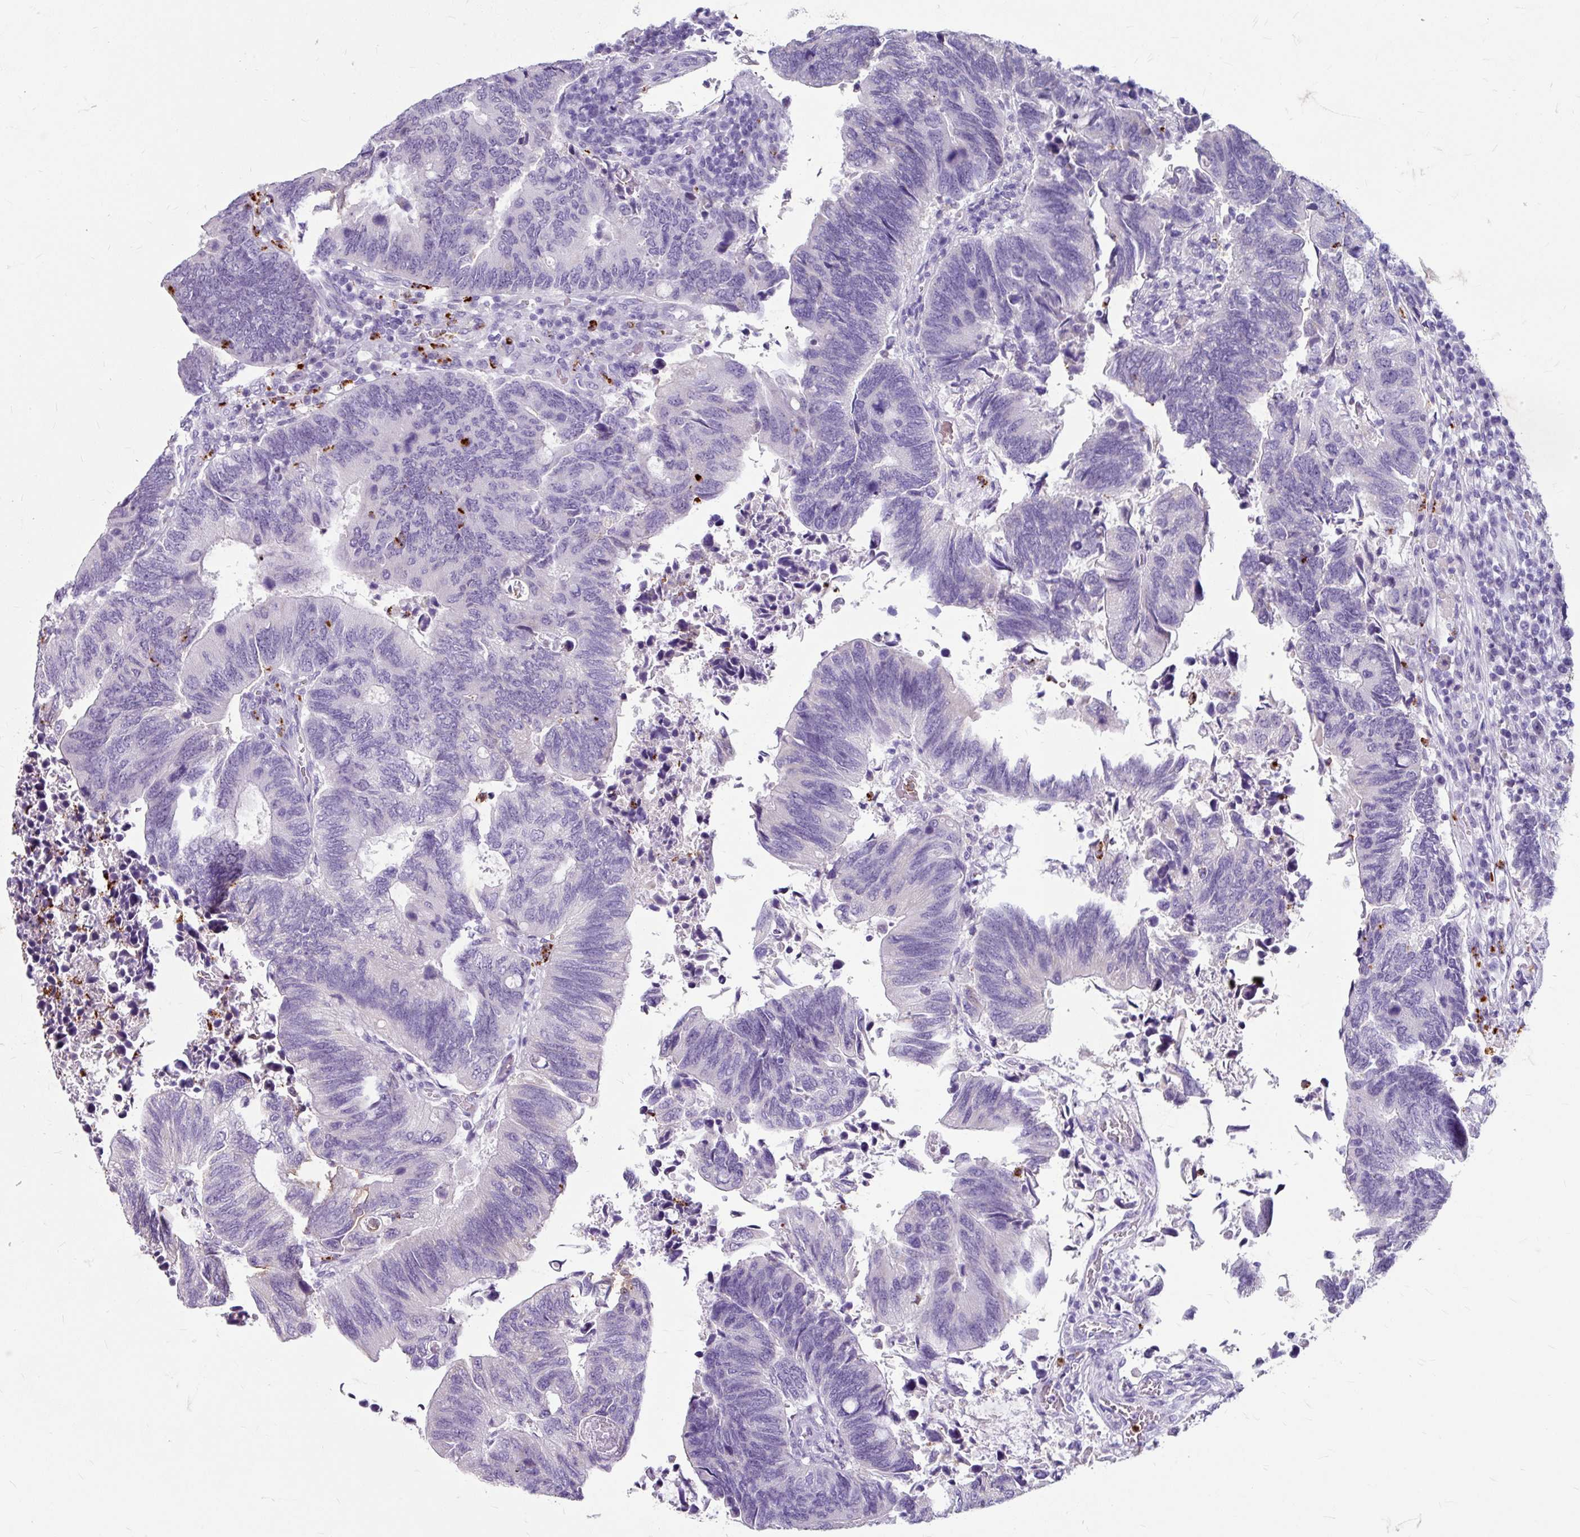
{"staining": {"intensity": "negative", "quantity": "none", "location": "none"}, "tissue": "colorectal cancer", "cell_type": "Tumor cells", "image_type": "cancer", "snomed": [{"axis": "morphology", "description": "Adenocarcinoma, NOS"}, {"axis": "topography", "description": "Colon"}], "caption": "IHC of colorectal cancer (adenocarcinoma) displays no expression in tumor cells.", "gene": "ANKRD1", "patient": {"sex": "male", "age": 87}}